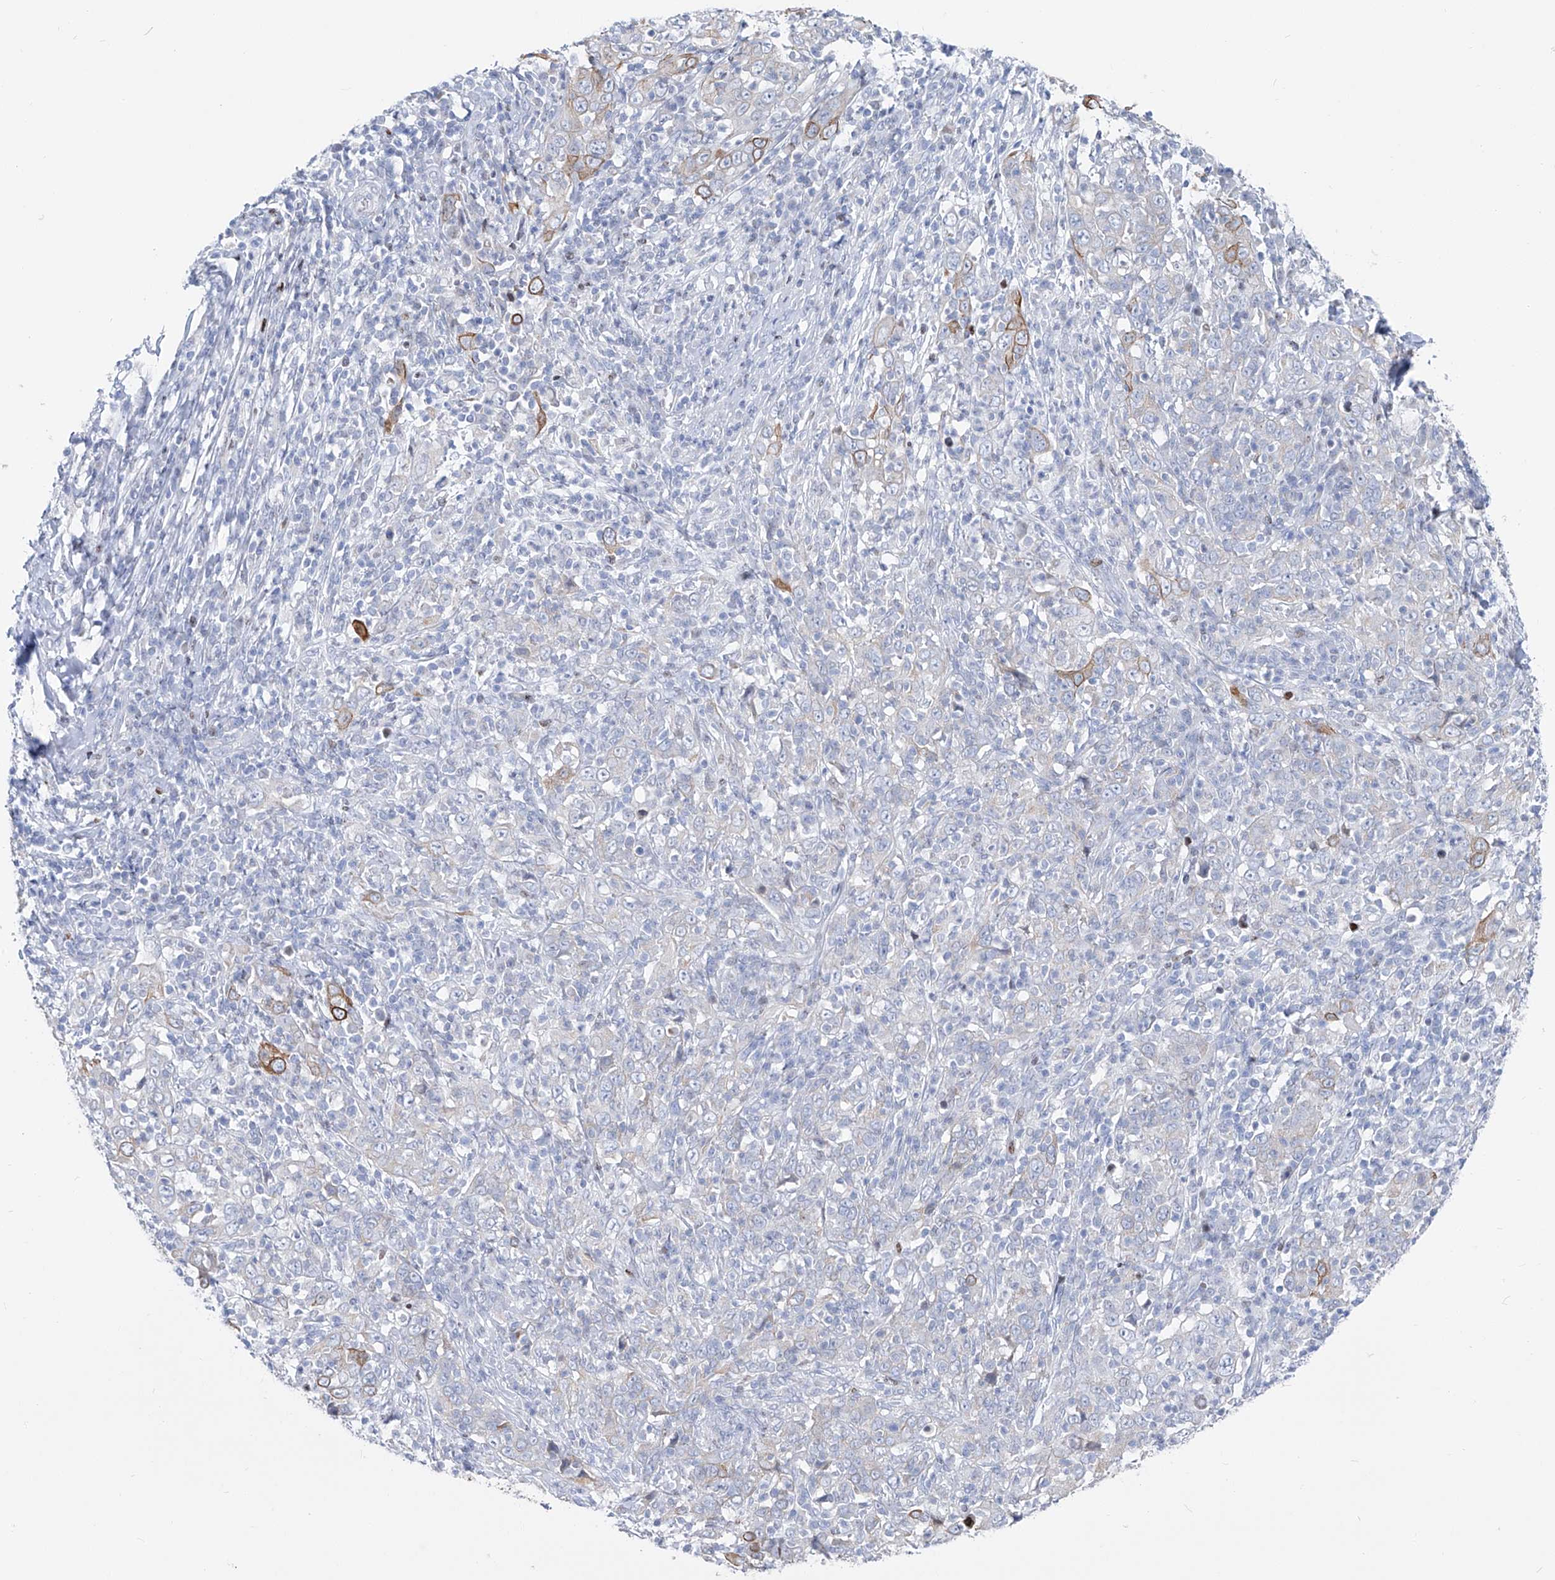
{"staining": {"intensity": "moderate", "quantity": "<25%", "location": "cytoplasmic/membranous"}, "tissue": "cervical cancer", "cell_type": "Tumor cells", "image_type": "cancer", "snomed": [{"axis": "morphology", "description": "Squamous cell carcinoma, NOS"}, {"axis": "topography", "description": "Cervix"}], "caption": "This micrograph demonstrates cervical squamous cell carcinoma stained with IHC to label a protein in brown. The cytoplasmic/membranous of tumor cells show moderate positivity for the protein. Nuclei are counter-stained blue.", "gene": "FRS3", "patient": {"sex": "female", "age": 46}}